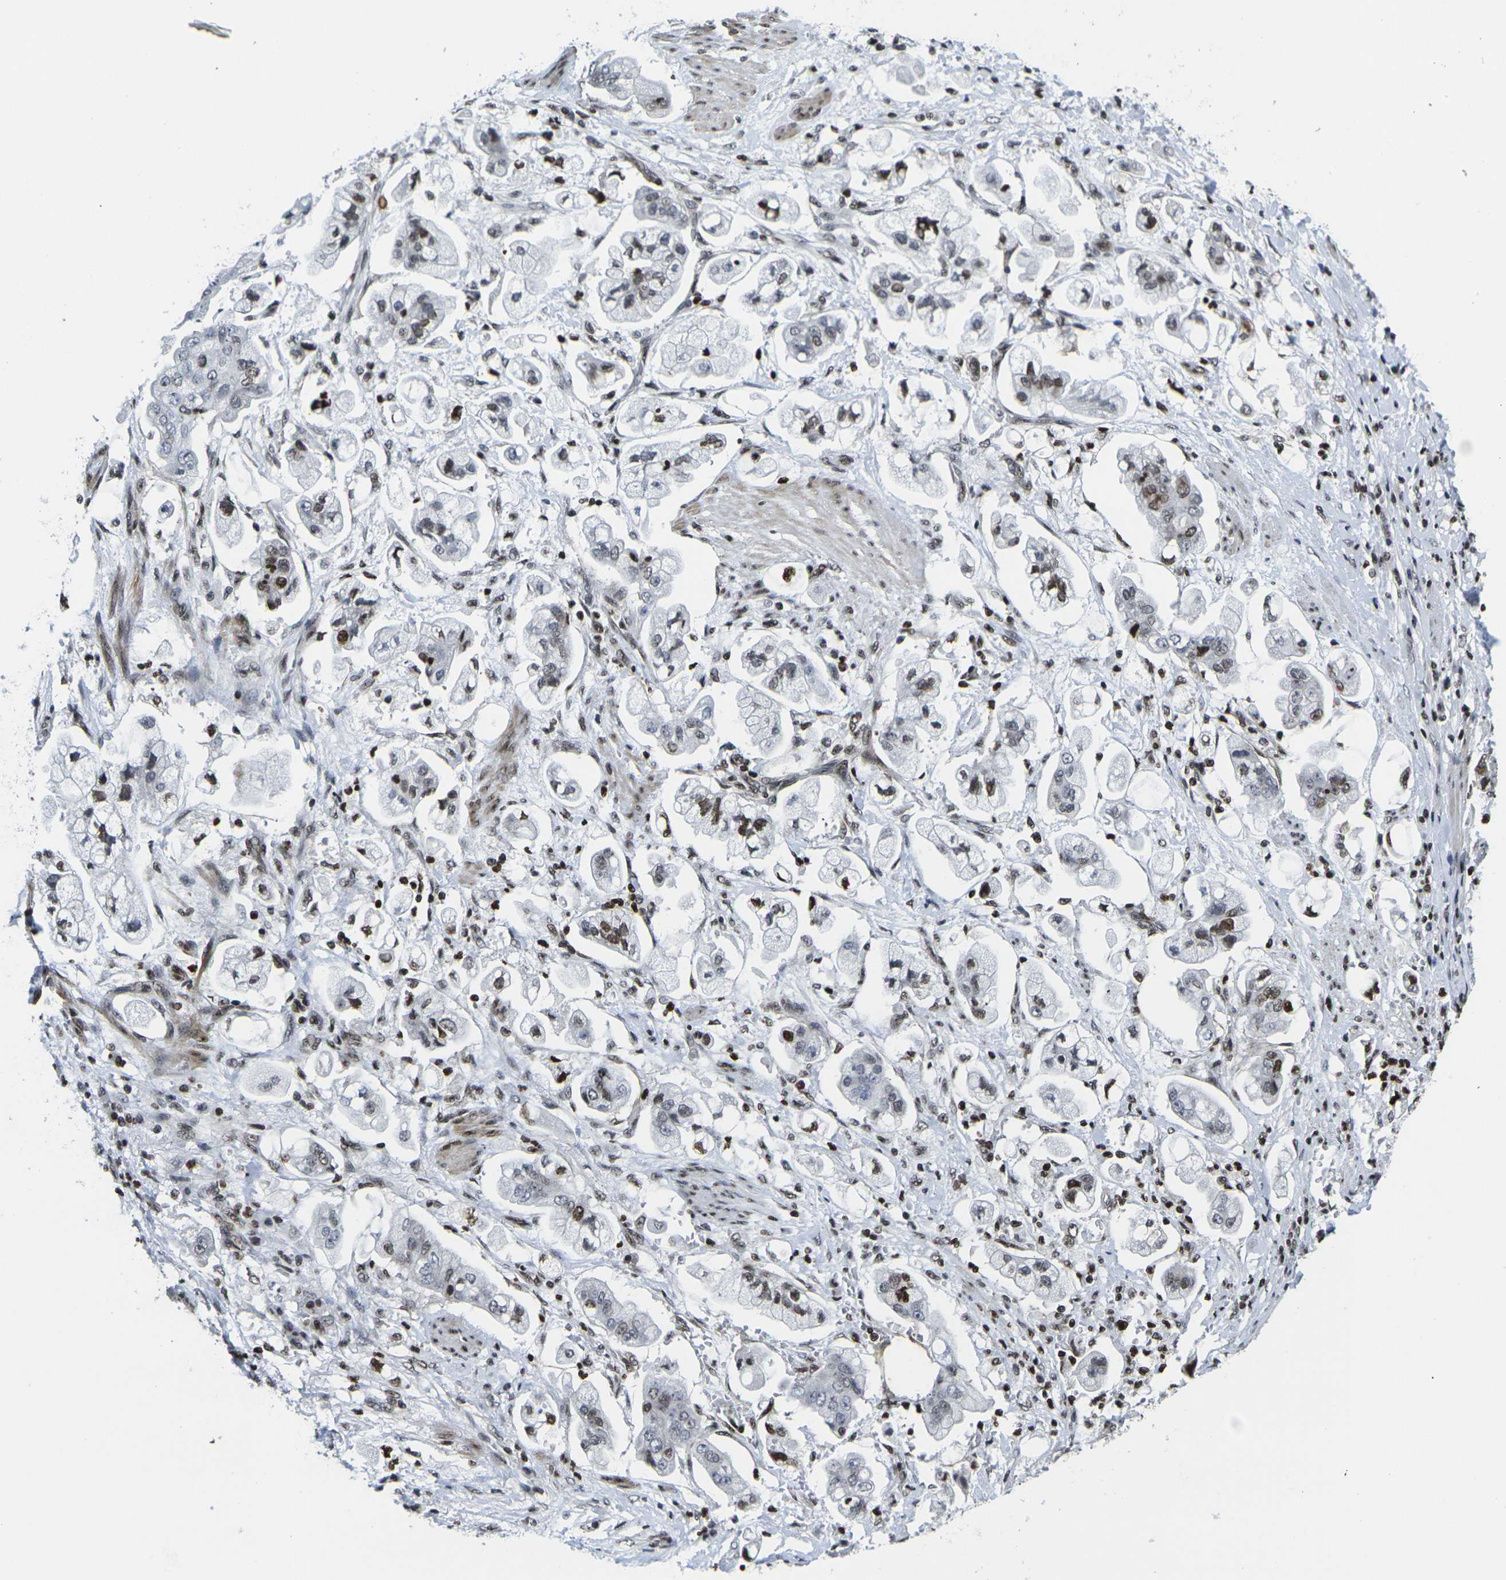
{"staining": {"intensity": "weak", "quantity": "25%-75%", "location": "nuclear"}, "tissue": "stomach cancer", "cell_type": "Tumor cells", "image_type": "cancer", "snomed": [{"axis": "morphology", "description": "Adenocarcinoma, NOS"}, {"axis": "topography", "description": "Stomach"}], "caption": "Adenocarcinoma (stomach) was stained to show a protein in brown. There is low levels of weak nuclear staining in approximately 25%-75% of tumor cells. (DAB IHC, brown staining for protein, blue staining for nuclei).", "gene": "H1-10", "patient": {"sex": "male", "age": 62}}